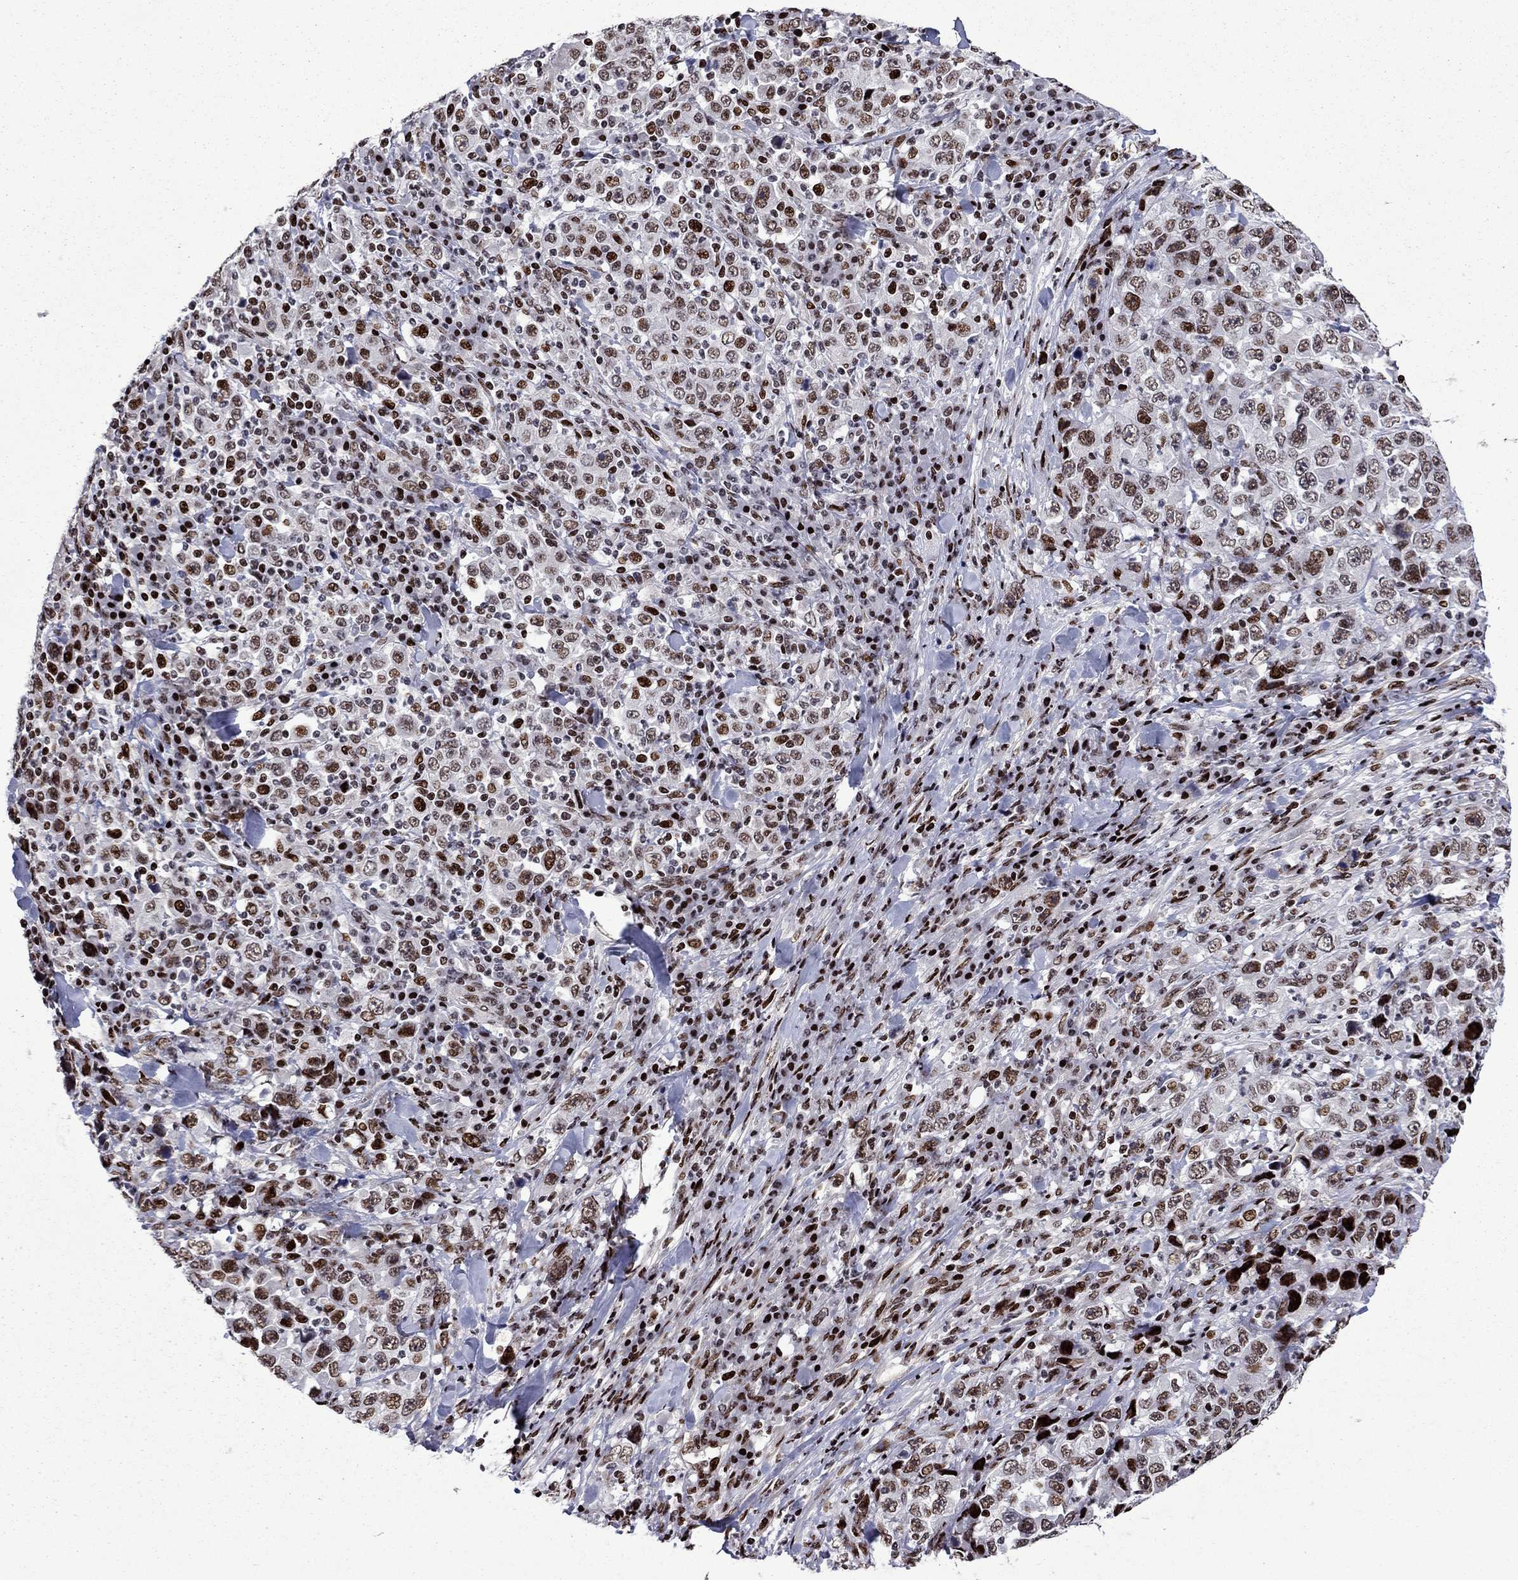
{"staining": {"intensity": "moderate", "quantity": "25%-75%", "location": "nuclear"}, "tissue": "stomach cancer", "cell_type": "Tumor cells", "image_type": "cancer", "snomed": [{"axis": "morphology", "description": "Normal tissue, NOS"}, {"axis": "morphology", "description": "Adenocarcinoma, NOS"}, {"axis": "topography", "description": "Stomach, upper"}, {"axis": "topography", "description": "Stomach"}], "caption": "The photomicrograph demonstrates a brown stain indicating the presence of a protein in the nuclear of tumor cells in stomach cancer (adenocarcinoma). Nuclei are stained in blue.", "gene": "LIMK1", "patient": {"sex": "male", "age": 59}}